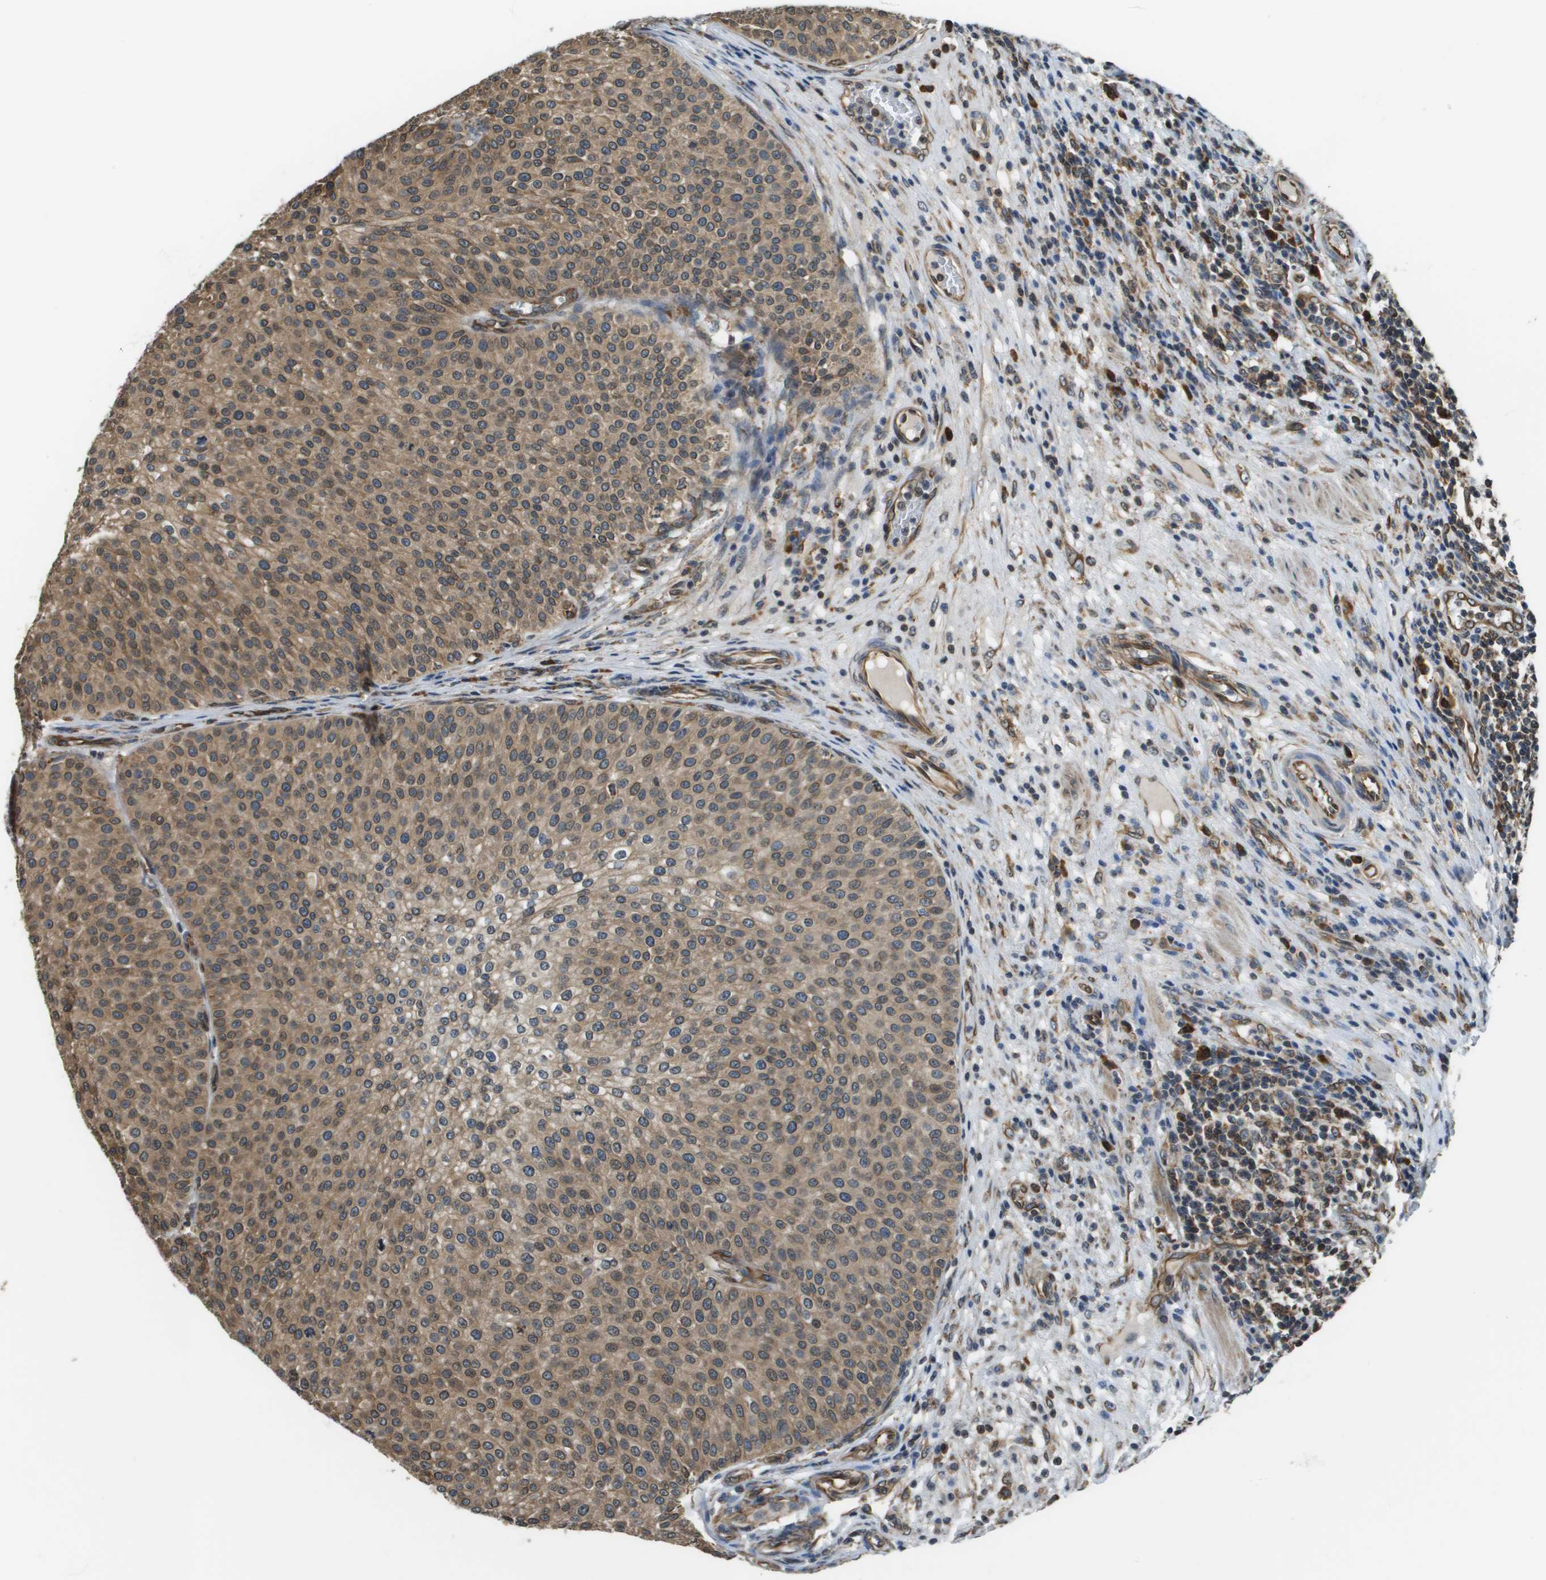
{"staining": {"intensity": "moderate", "quantity": ">75%", "location": "cytoplasmic/membranous"}, "tissue": "urothelial cancer", "cell_type": "Tumor cells", "image_type": "cancer", "snomed": [{"axis": "morphology", "description": "Urothelial carcinoma, Low grade"}, {"axis": "topography", "description": "Smooth muscle"}, {"axis": "topography", "description": "Urinary bladder"}], "caption": "A photomicrograph of urothelial cancer stained for a protein demonstrates moderate cytoplasmic/membranous brown staining in tumor cells. (DAB (3,3'-diaminobenzidine) = brown stain, brightfield microscopy at high magnification).", "gene": "SEC62", "patient": {"sex": "male", "age": 60}}